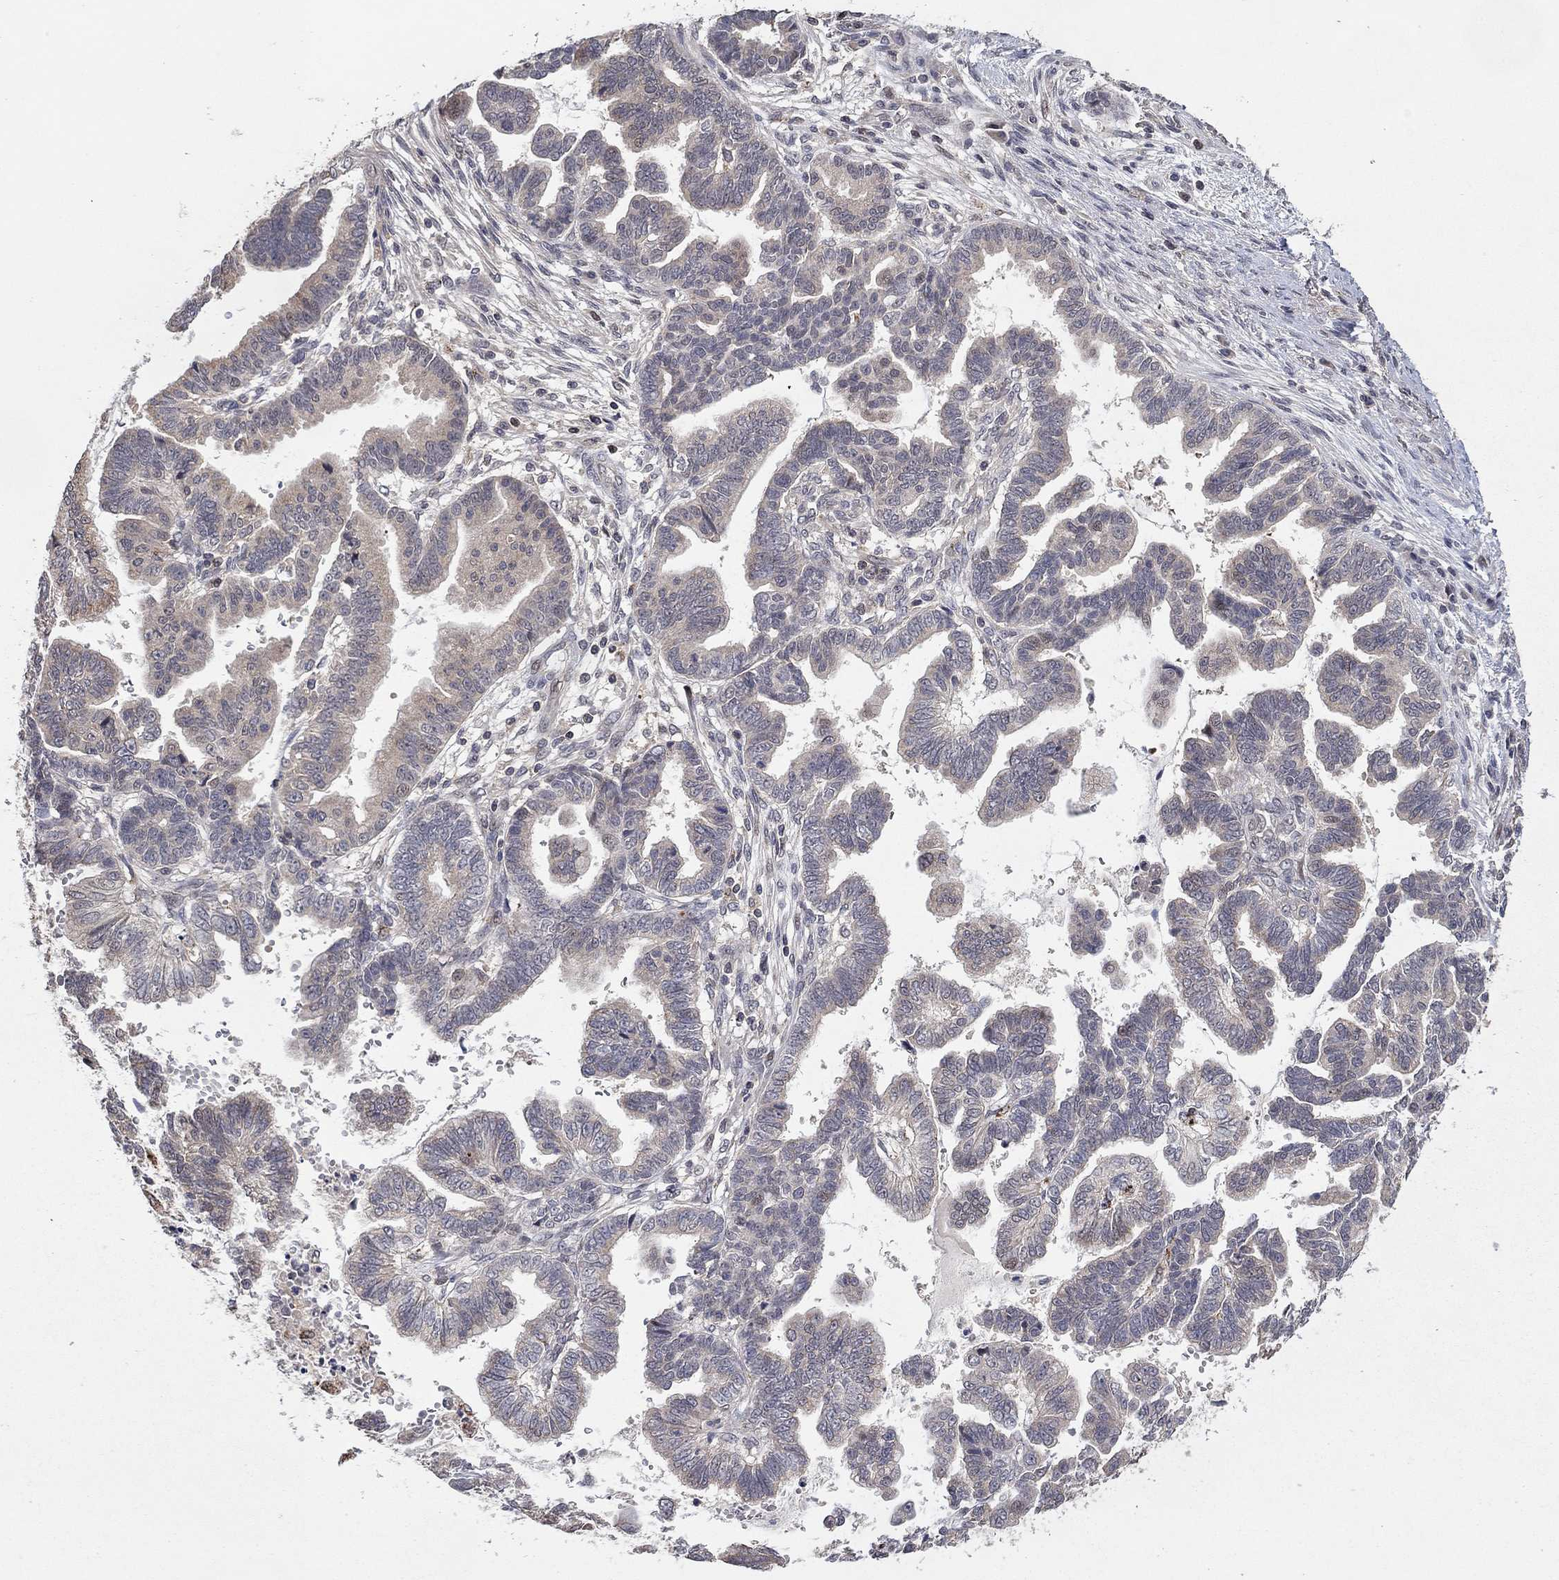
{"staining": {"intensity": "weak", "quantity": "25%-75%", "location": "cytoplasmic/membranous"}, "tissue": "stomach cancer", "cell_type": "Tumor cells", "image_type": "cancer", "snomed": [{"axis": "morphology", "description": "Adenocarcinoma, NOS"}, {"axis": "topography", "description": "Stomach"}], "caption": "Immunohistochemistry (IHC) image of human stomach cancer stained for a protein (brown), which demonstrates low levels of weak cytoplasmic/membranous expression in about 25%-75% of tumor cells.", "gene": "LPCAT4", "patient": {"sex": "male", "age": 83}}